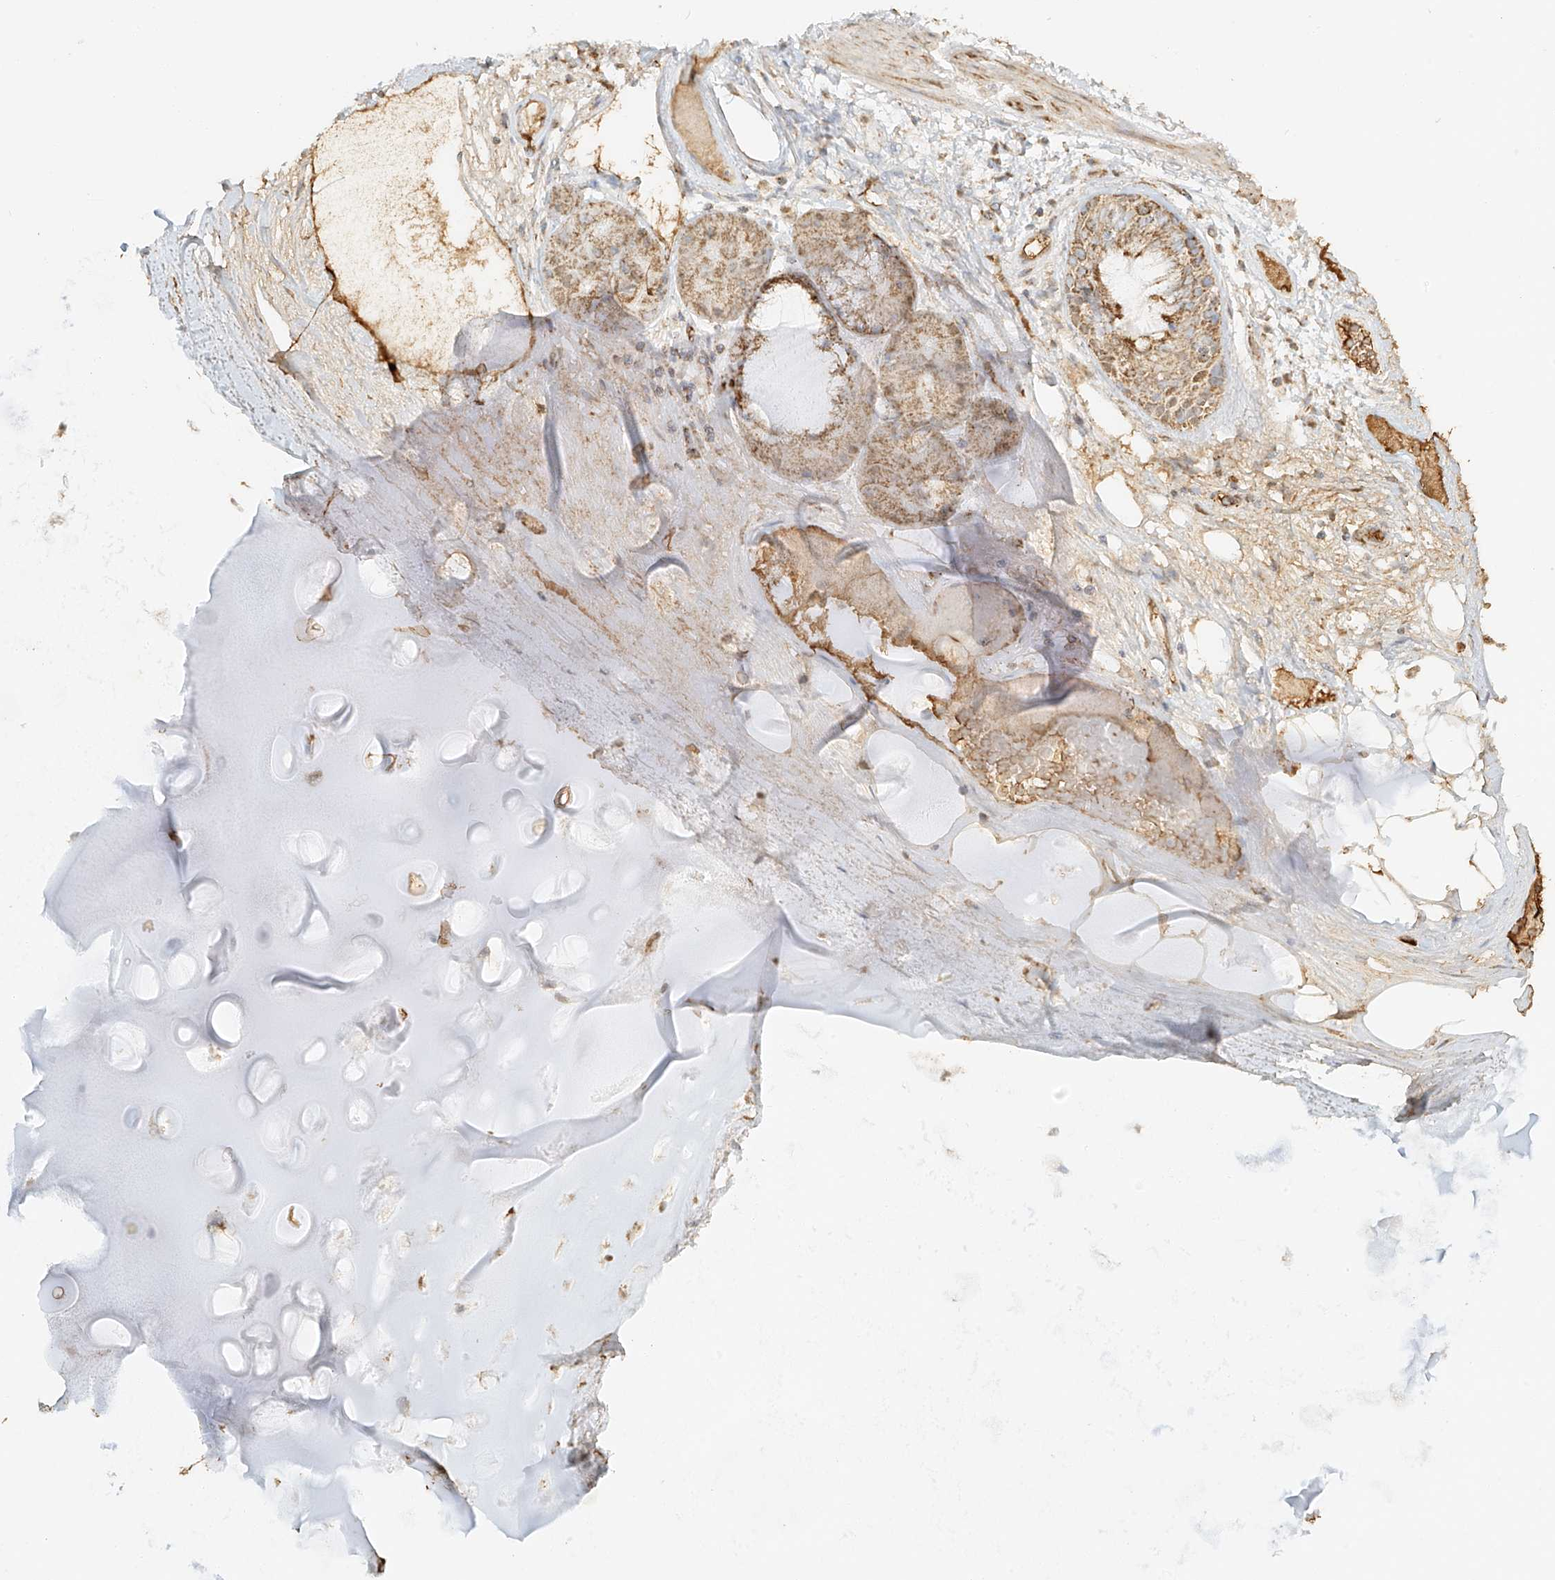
{"staining": {"intensity": "negative", "quantity": "none", "location": "none"}, "tissue": "adipose tissue", "cell_type": "Adipocytes", "image_type": "normal", "snomed": [{"axis": "morphology", "description": "Normal tissue, NOS"}, {"axis": "morphology", "description": "Squamous cell carcinoma, NOS"}, {"axis": "topography", "description": "Lymph node"}, {"axis": "topography", "description": "Bronchus"}, {"axis": "topography", "description": "Lung"}], "caption": "IHC image of normal adipose tissue: human adipose tissue stained with DAB (3,3'-diaminobenzidine) reveals no significant protein expression in adipocytes. (DAB (3,3'-diaminobenzidine) immunohistochemistry (IHC), high magnification).", "gene": "MIPEP", "patient": {"sex": "male", "age": 66}}